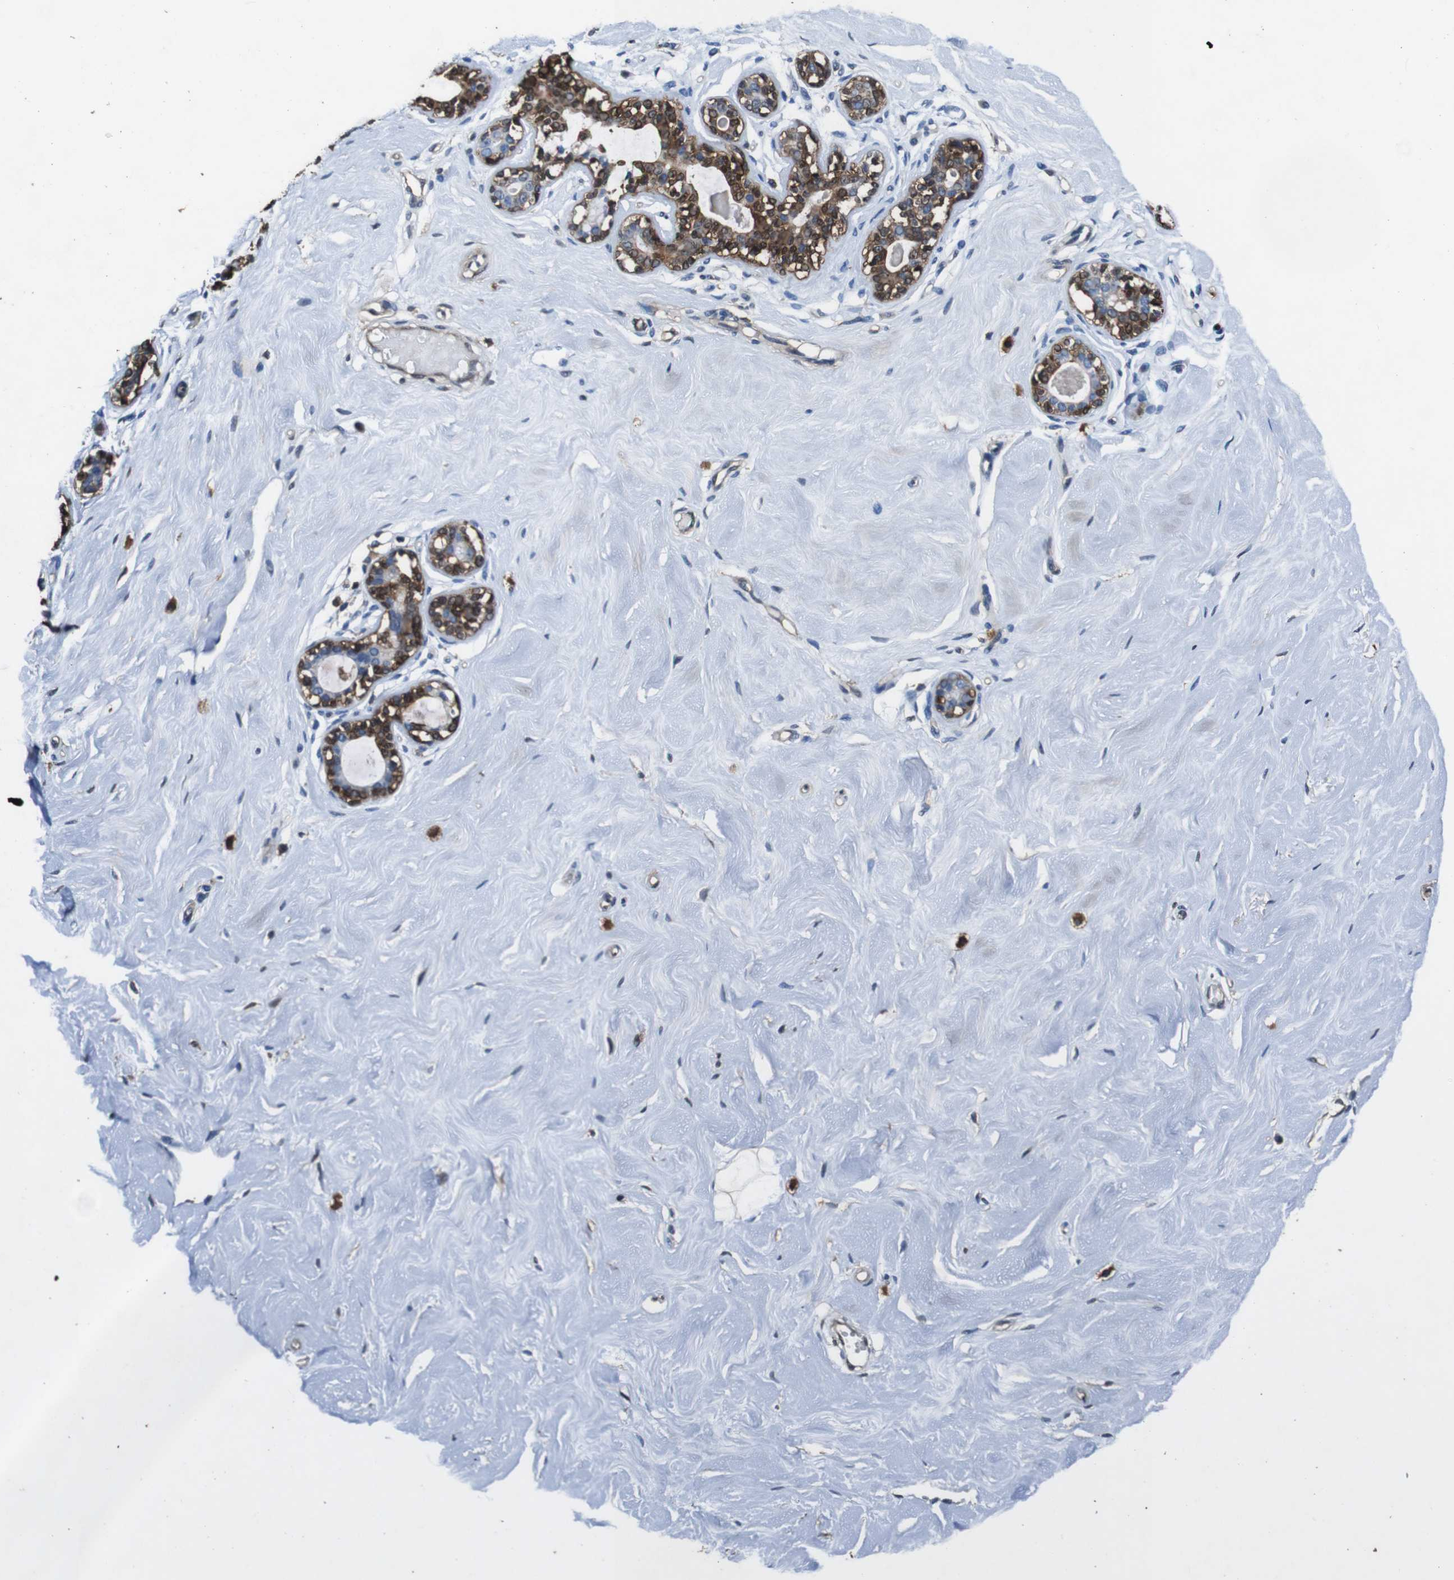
{"staining": {"intensity": "weak", "quantity": "25%-75%", "location": "cytoplasmic/membranous,nuclear"}, "tissue": "breast", "cell_type": "Adipocytes", "image_type": "normal", "snomed": [{"axis": "morphology", "description": "Normal tissue, NOS"}, {"axis": "topography", "description": "Breast"}], "caption": "High-power microscopy captured an IHC image of benign breast, revealing weak cytoplasmic/membranous,nuclear positivity in about 25%-75% of adipocytes. Nuclei are stained in blue.", "gene": "ANXA1", "patient": {"sex": "female", "age": 23}}